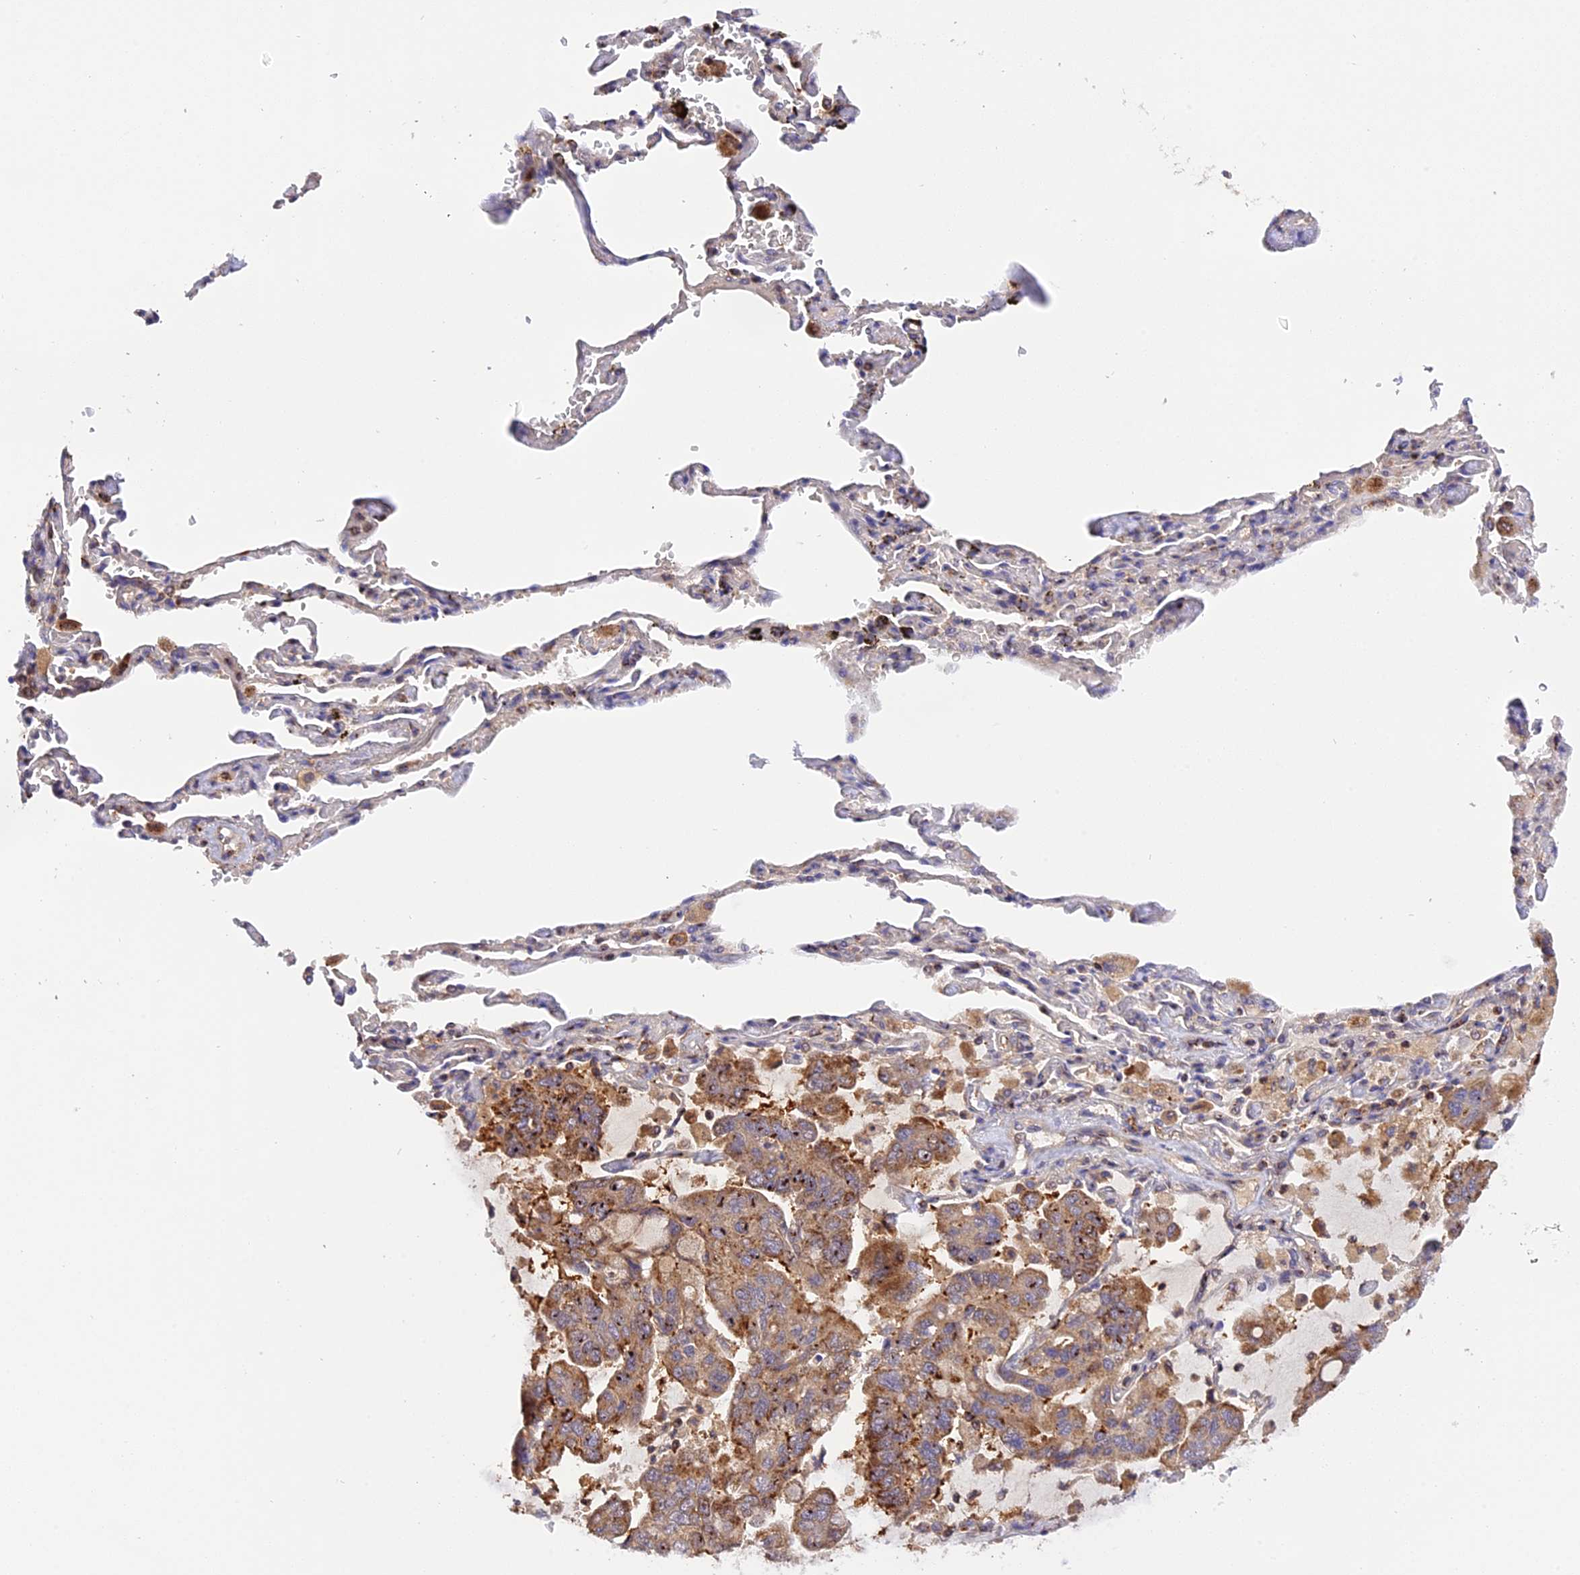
{"staining": {"intensity": "moderate", "quantity": ">75%", "location": "cytoplasmic/membranous"}, "tissue": "lung cancer", "cell_type": "Tumor cells", "image_type": "cancer", "snomed": [{"axis": "morphology", "description": "Adenocarcinoma, NOS"}, {"axis": "topography", "description": "Lung"}], "caption": "An immunohistochemistry (IHC) micrograph of tumor tissue is shown. Protein staining in brown highlights moderate cytoplasmic/membranous positivity in lung cancer (adenocarcinoma) within tumor cells.", "gene": "PEX3", "patient": {"sex": "male", "age": 64}}